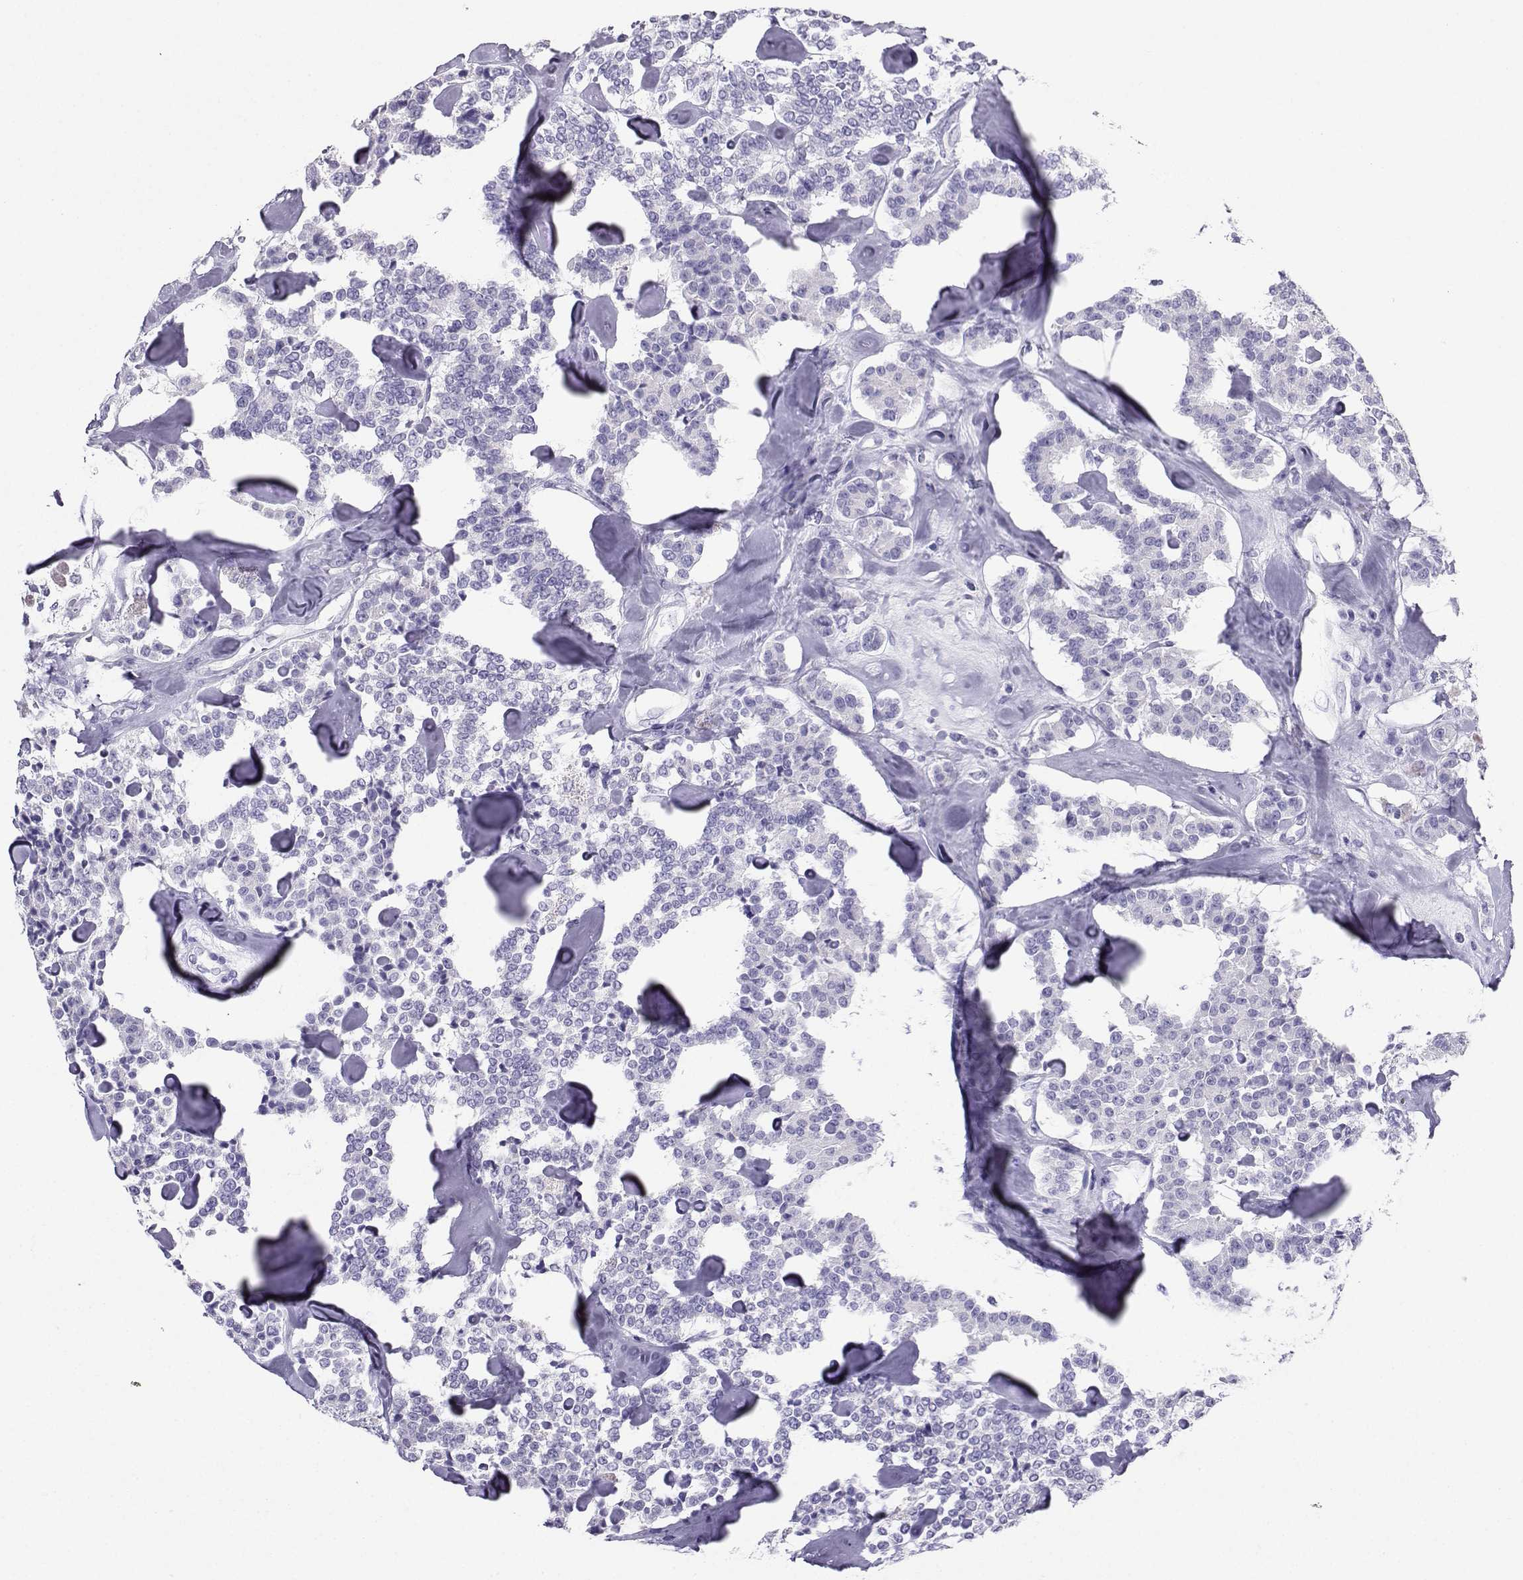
{"staining": {"intensity": "negative", "quantity": "none", "location": "none"}, "tissue": "carcinoid", "cell_type": "Tumor cells", "image_type": "cancer", "snomed": [{"axis": "morphology", "description": "Carcinoid, malignant, NOS"}, {"axis": "topography", "description": "Pancreas"}], "caption": "A micrograph of carcinoid (malignant) stained for a protein displays no brown staining in tumor cells.", "gene": "CD109", "patient": {"sex": "male", "age": 41}}